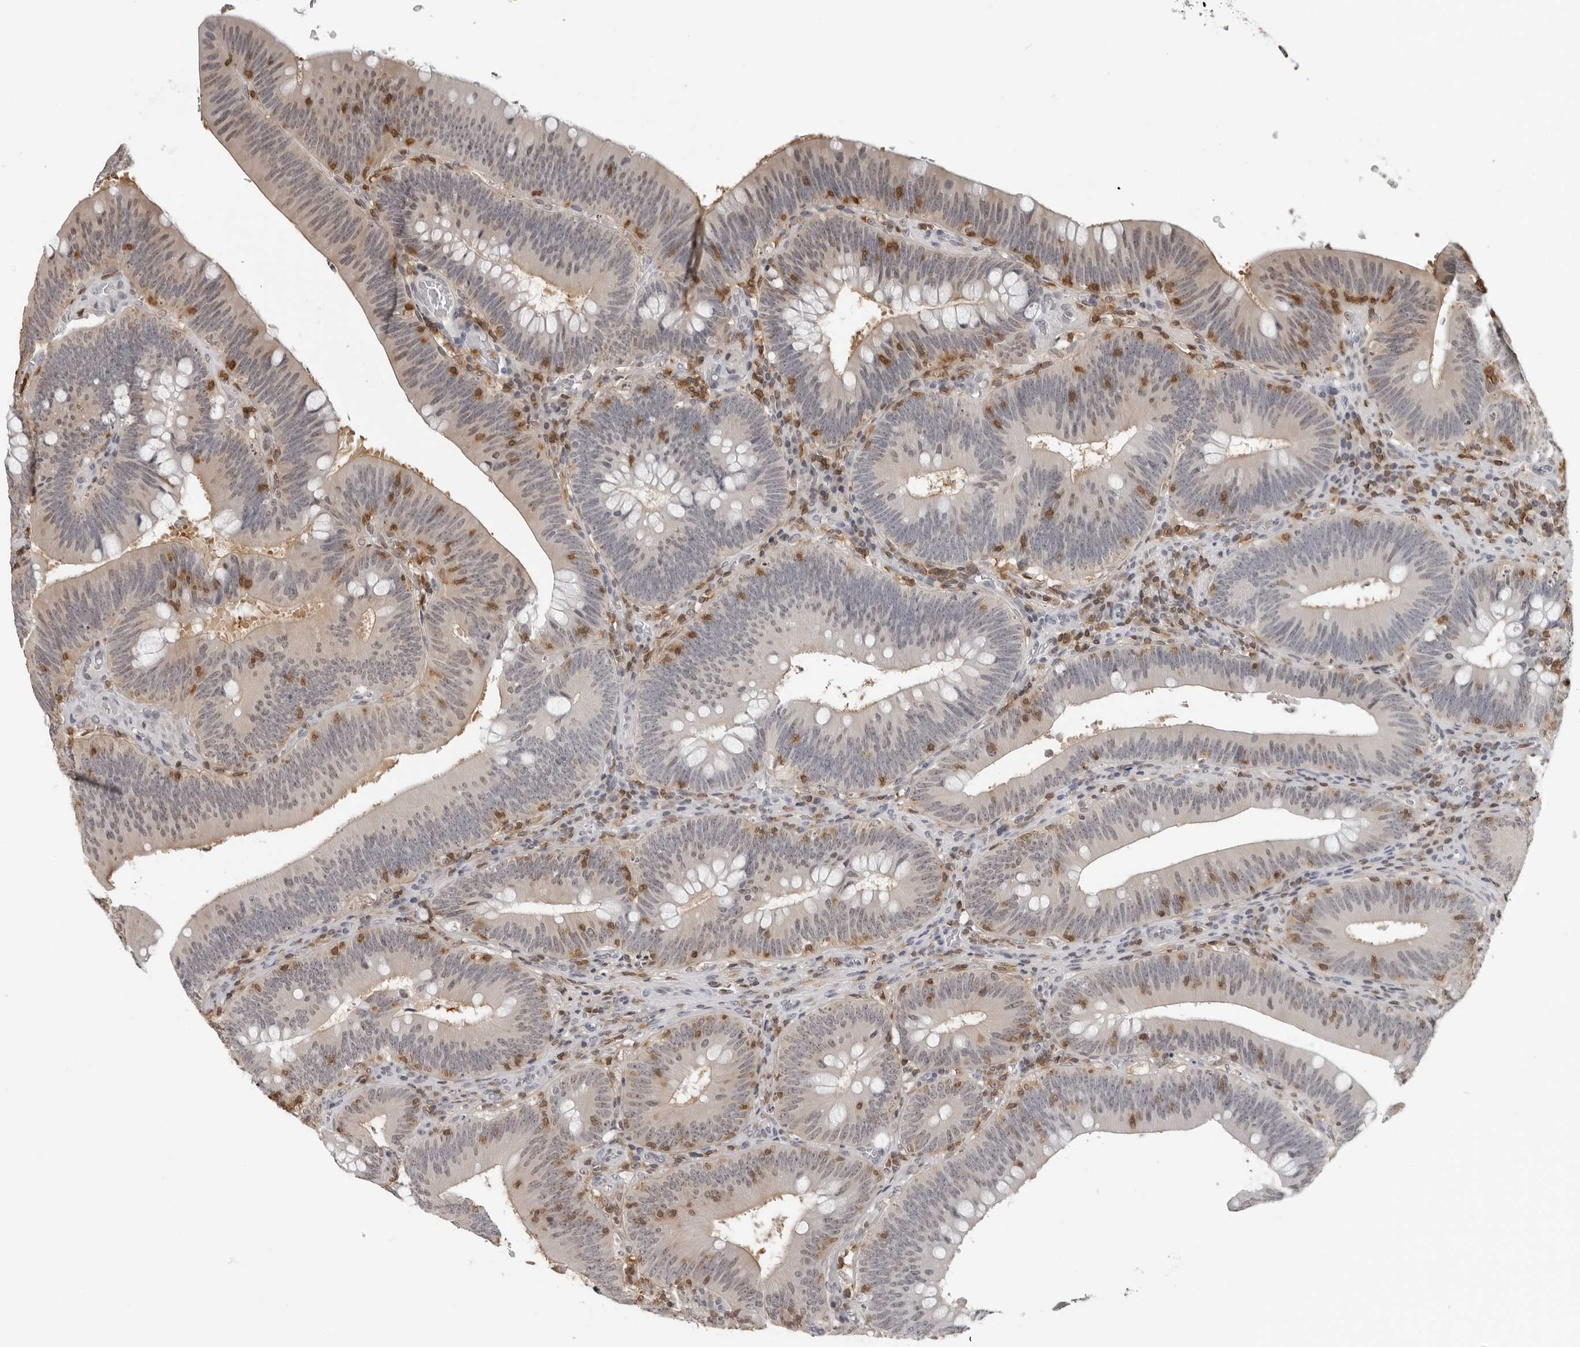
{"staining": {"intensity": "weak", "quantity": "25%-75%", "location": "cytoplasmic/membranous"}, "tissue": "colorectal cancer", "cell_type": "Tumor cells", "image_type": "cancer", "snomed": [{"axis": "morphology", "description": "Normal tissue, NOS"}, {"axis": "topography", "description": "Colon"}], "caption": "There is low levels of weak cytoplasmic/membranous expression in tumor cells of colorectal cancer, as demonstrated by immunohistochemical staining (brown color).", "gene": "HSPH1", "patient": {"sex": "female", "age": 82}}